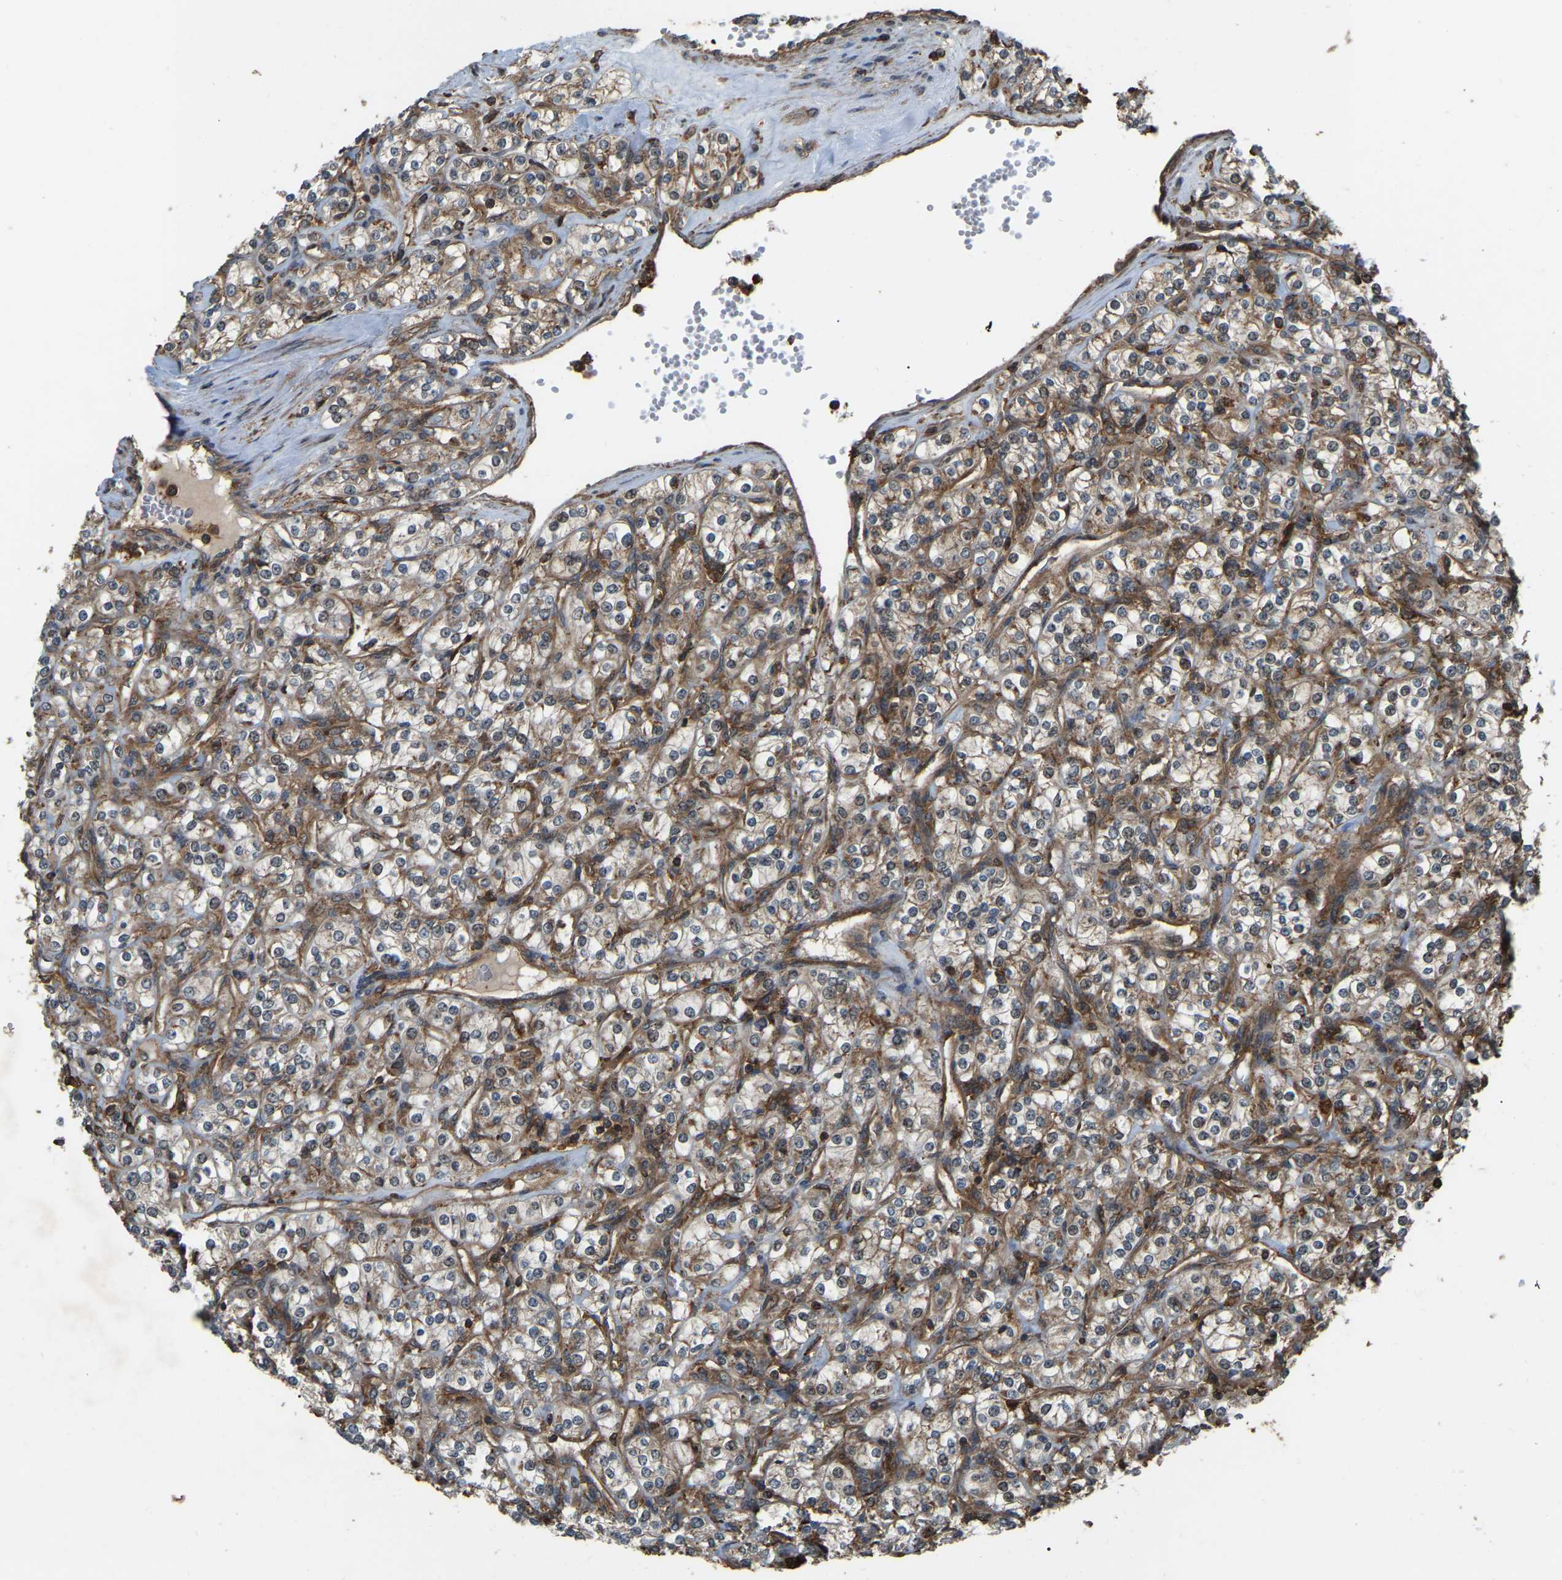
{"staining": {"intensity": "moderate", "quantity": ">75%", "location": "cytoplasmic/membranous"}, "tissue": "renal cancer", "cell_type": "Tumor cells", "image_type": "cancer", "snomed": [{"axis": "morphology", "description": "Adenocarcinoma, NOS"}, {"axis": "topography", "description": "Kidney"}], "caption": "Moderate cytoplasmic/membranous positivity for a protein is appreciated in about >75% of tumor cells of renal cancer using IHC.", "gene": "SAMD9L", "patient": {"sex": "male", "age": 77}}